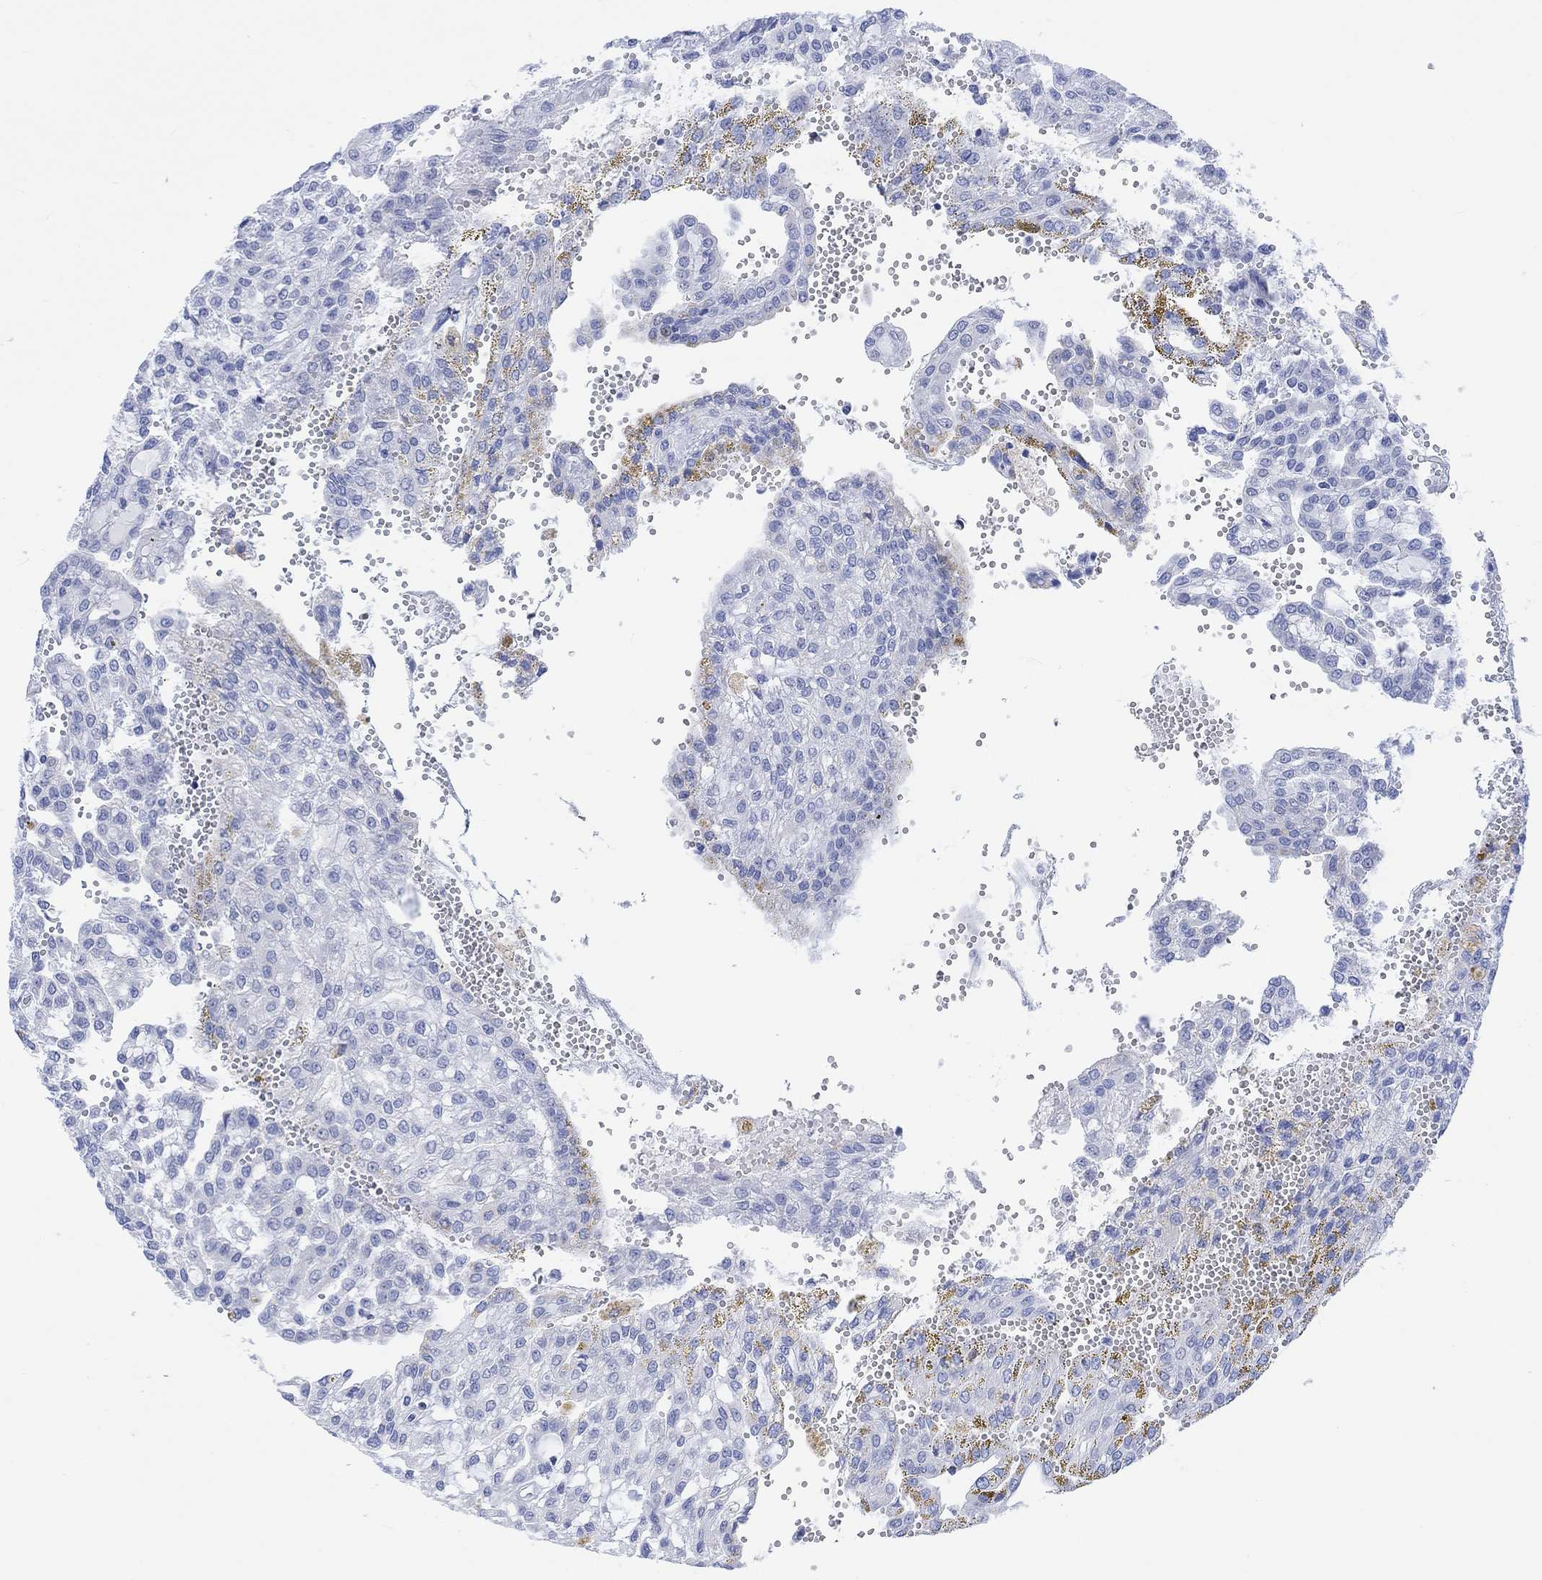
{"staining": {"intensity": "negative", "quantity": "none", "location": "none"}, "tissue": "renal cancer", "cell_type": "Tumor cells", "image_type": "cancer", "snomed": [{"axis": "morphology", "description": "Adenocarcinoma, NOS"}, {"axis": "topography", "description": "Kidney"}], "caption": "Immunohistochemistry (IHC) of human adenocarcinoma (renal) displays no expression in tumor cells.", "gene": "CALCA", "patient": {"sex": "male", "age": 63}}